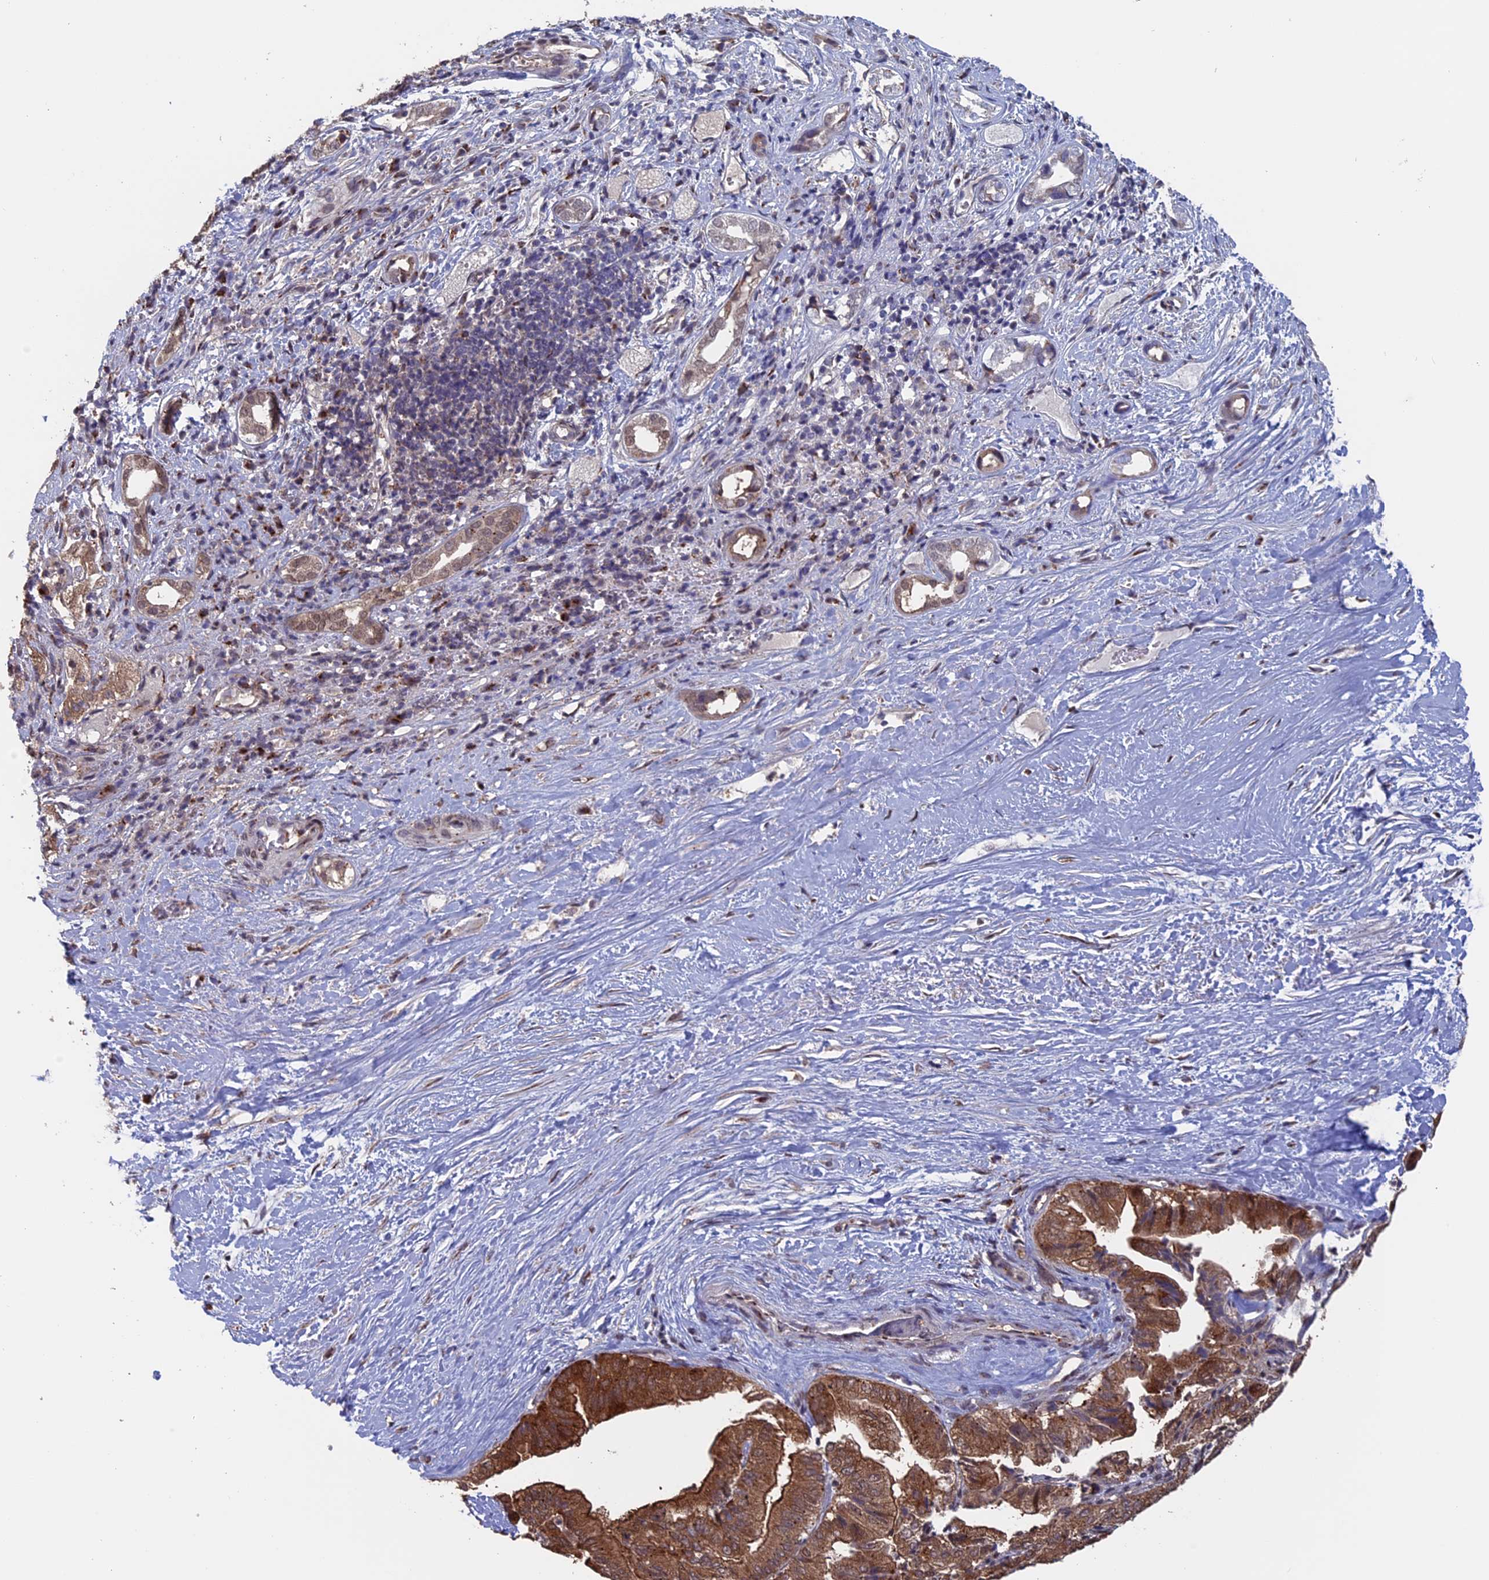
{"staining": {"intensity": "strong", "quantity": ">75%", "location": "cytoplasmic/membranous"}, "tissue": "liver cancer", "cell_type": "Tumor cells", "image_type": "cancer", "snomed": [{"axis": "morphology", "description": "Cholangiocarcinoma"}, {"axis": "topography", "description": "Liver"}], "caption": "High-magnification brightfield microscopy of liver cancer (cholangiocarcinoma) stained with DAB (brown) and counterstained with hematoxylin (blue). tumor cells exhibit strong cytoplasmic/membranous expression is identified in about>75% of cells. (Stains: DAB in brown, nuclei in blue, Microscopy: brightfield microscopy at high magnification).", "gene": "PIGQ", "patient": {"sex": "female", "age": 75}}